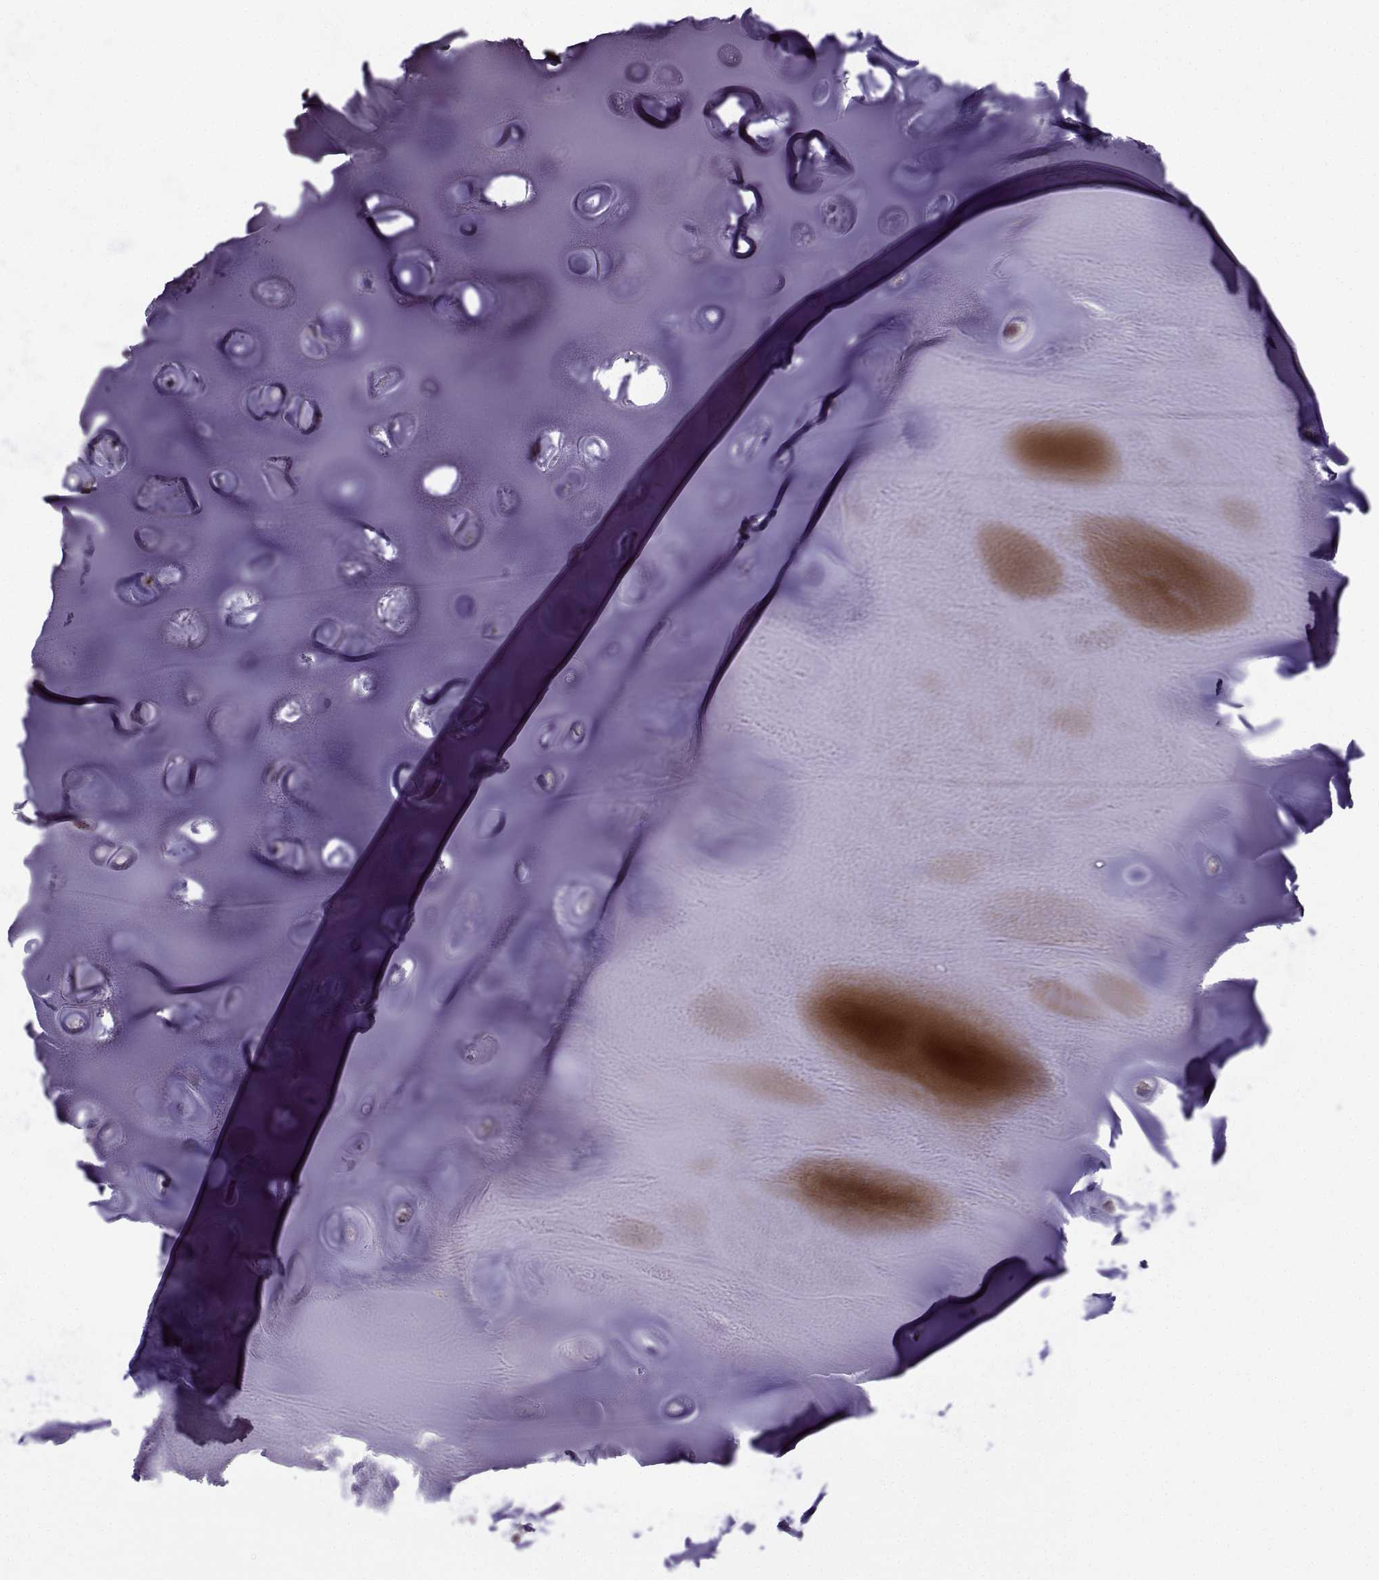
{"staining": {"intensity": "negative", "quantity": "none", "location": "none"}, "tissue": "soft tissue", "cell_type": "Chondrocytes", "image_type": "normal", "snomed": [{"axis": "morphology", "description": "Normal tissue, NOS"}, {"axis": "morphology", "description": "Squamous cell carcinoma, NOS"}, {"axis": "topography", "description": "Cartilage tissue"}, {"axis": "topography", "description": "Lung"}], "caption": "Chondrocytes are negative for brown protein staining in normal soft tissue. (DAB IHC with hematoxylin counter stain).", "gene": "ITGB8", "patient": {"sex": "male", "age": 66}}